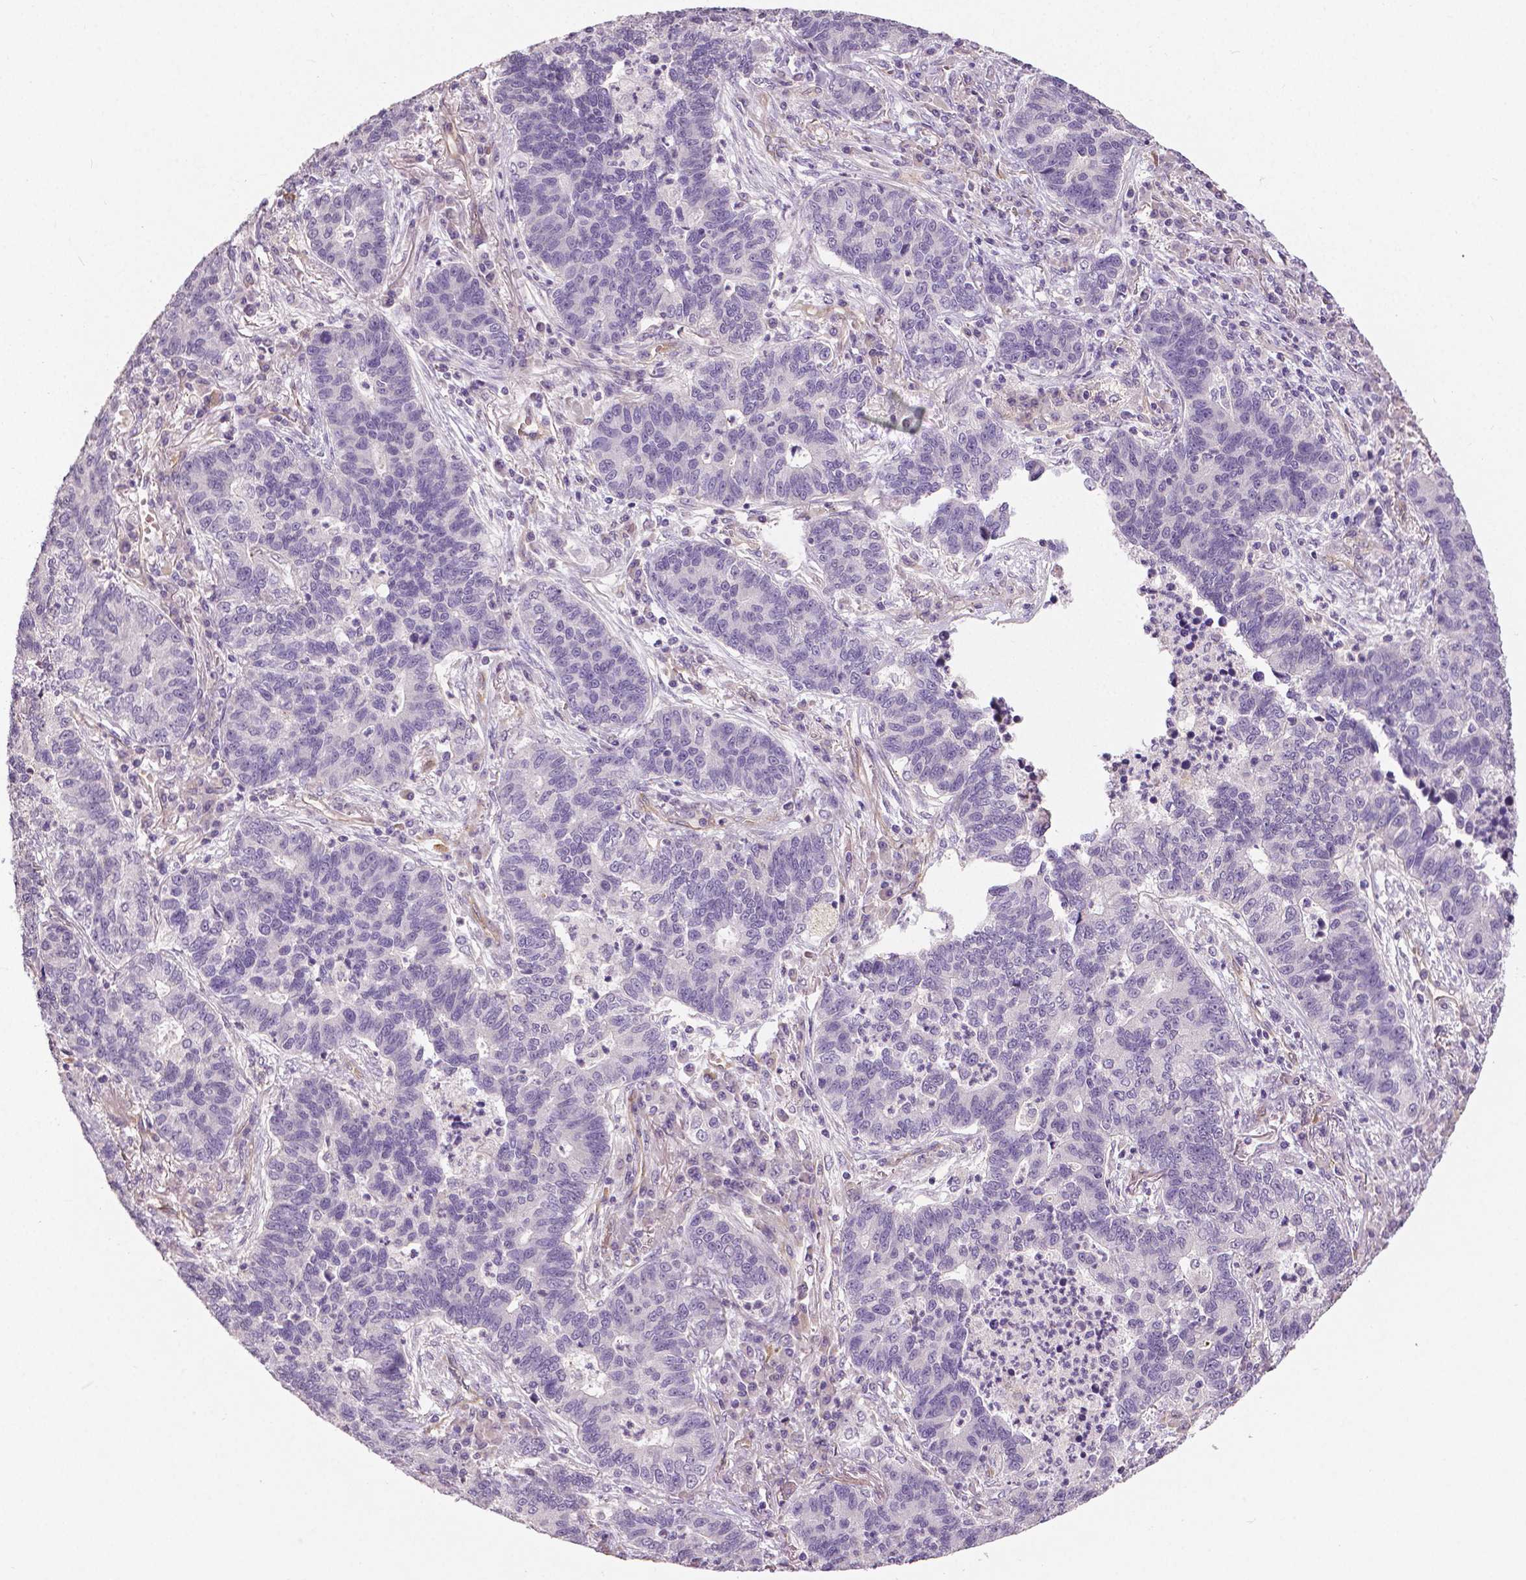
{"staining": {"intensity": "negative", "quantity": "none", "location": "none"}, "tissue": "lung cancer", "cell_type": "Tumor cells", "image_type": "cancer", "snomed": [{"axis": "morphology", "description": "Adenocarcinoma, NOS"}, {"axis": "topography", "description": "Lung"}], "caption": "Tumor cells are negative for brown protein staining in lung cancer (adenocarcinoma).", "gene": "FLT1", "patient": {"sex": "female", "age": 57}}